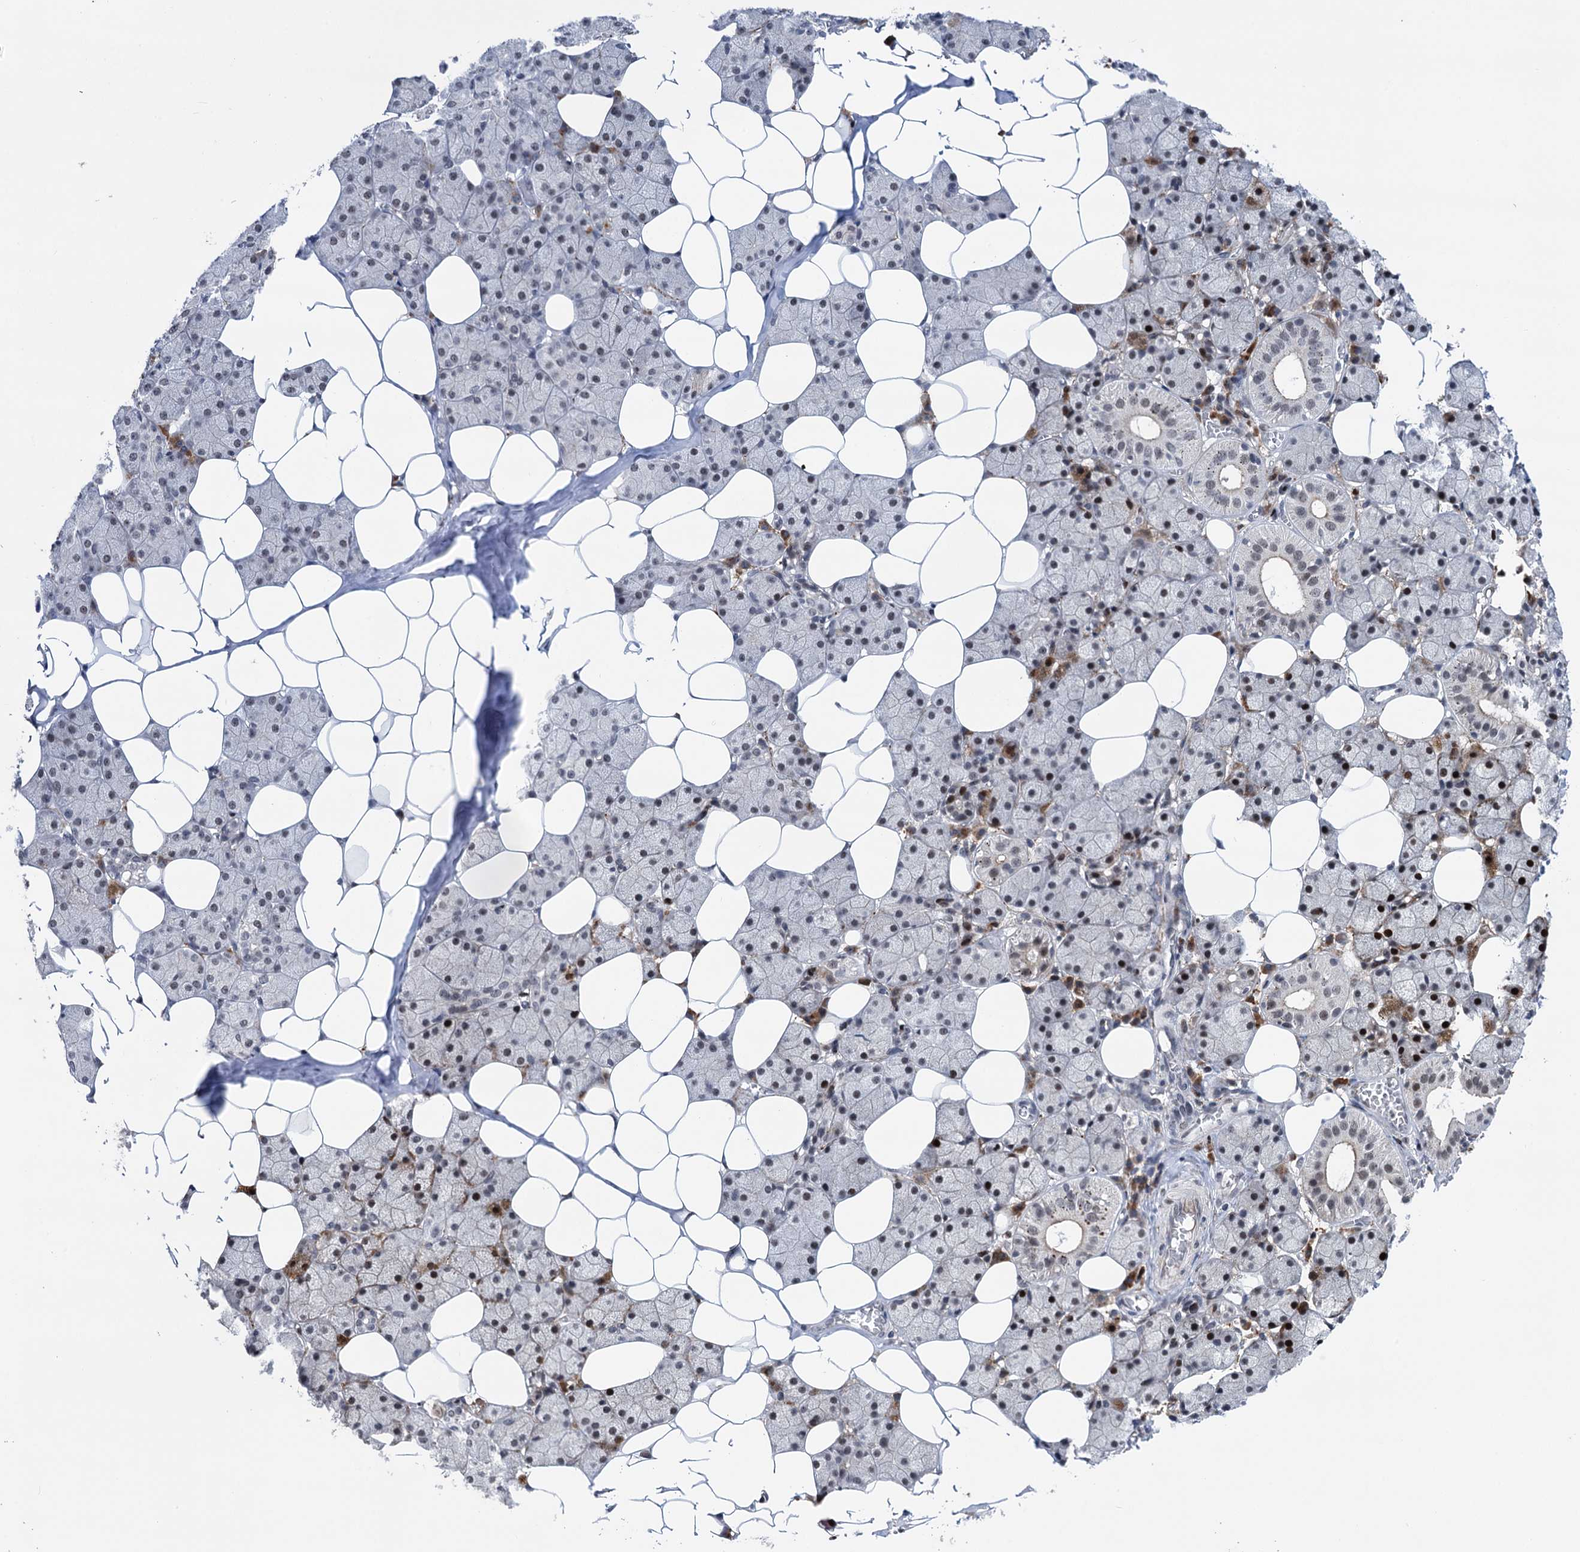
{"staining": {"intensity": "moderate", "quantity": "<25%", "location": "nuclear"}, "tissue": "salivary gland", "cell_type": "Glandular cells", "image_type": "normal", "snomed": [{"axis": "morphology", "description": "Normal tissue, NOS"}, {"axis": "topography", "description": "Salivary gland"}], "caption": "A low amount of moderate nuclear staining is seen in approximately <25% of glandular cells in normal salivary gland.", "gene": "ZCCHC10", "patient": {"sex": "female", "age": 33}}